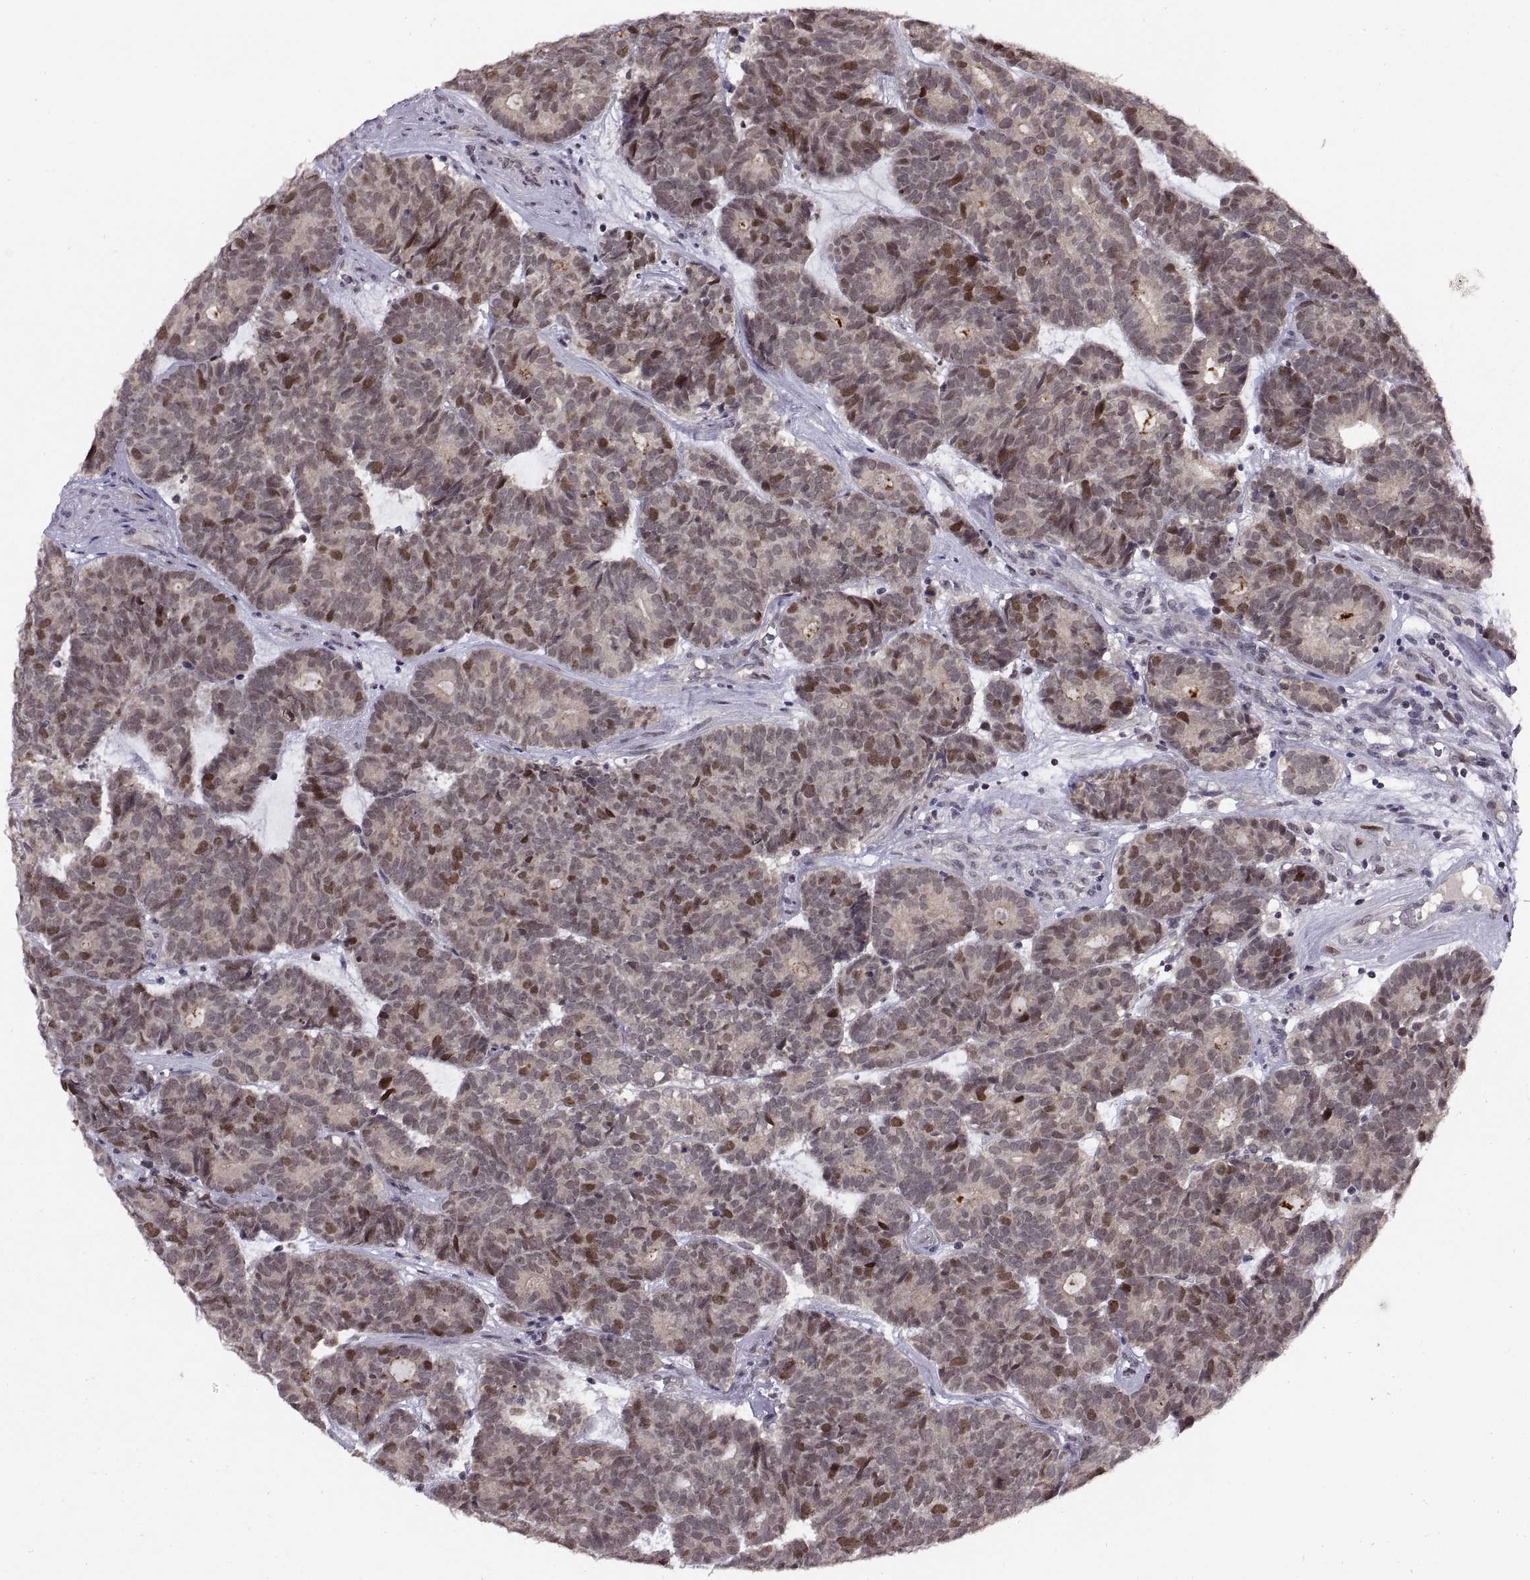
{"staining": {"intensity": "moderate", "quantity": "<25%", "location": "nuclear"}, "tissue": "head and neck cancer", "cell_type": "Tumor cells", "image_type": "cancer", "snomed": [{"axis": "morphology", "description": "Adenocarcinoma, NOS"}, {"axis": "topography", "description": "Head-Neck"}], "caption": "This photomicrograph shows head and neck cancer (adenocarcinoma) stained with immunohistochemistry (IHC) to label a protein in brown. The nuclear of tumor cells show moderate positivity for the protein. Nuclei are counter-stained blue.", "gene": "CHFR", "patient": {"sex": "female", "age": 81}}